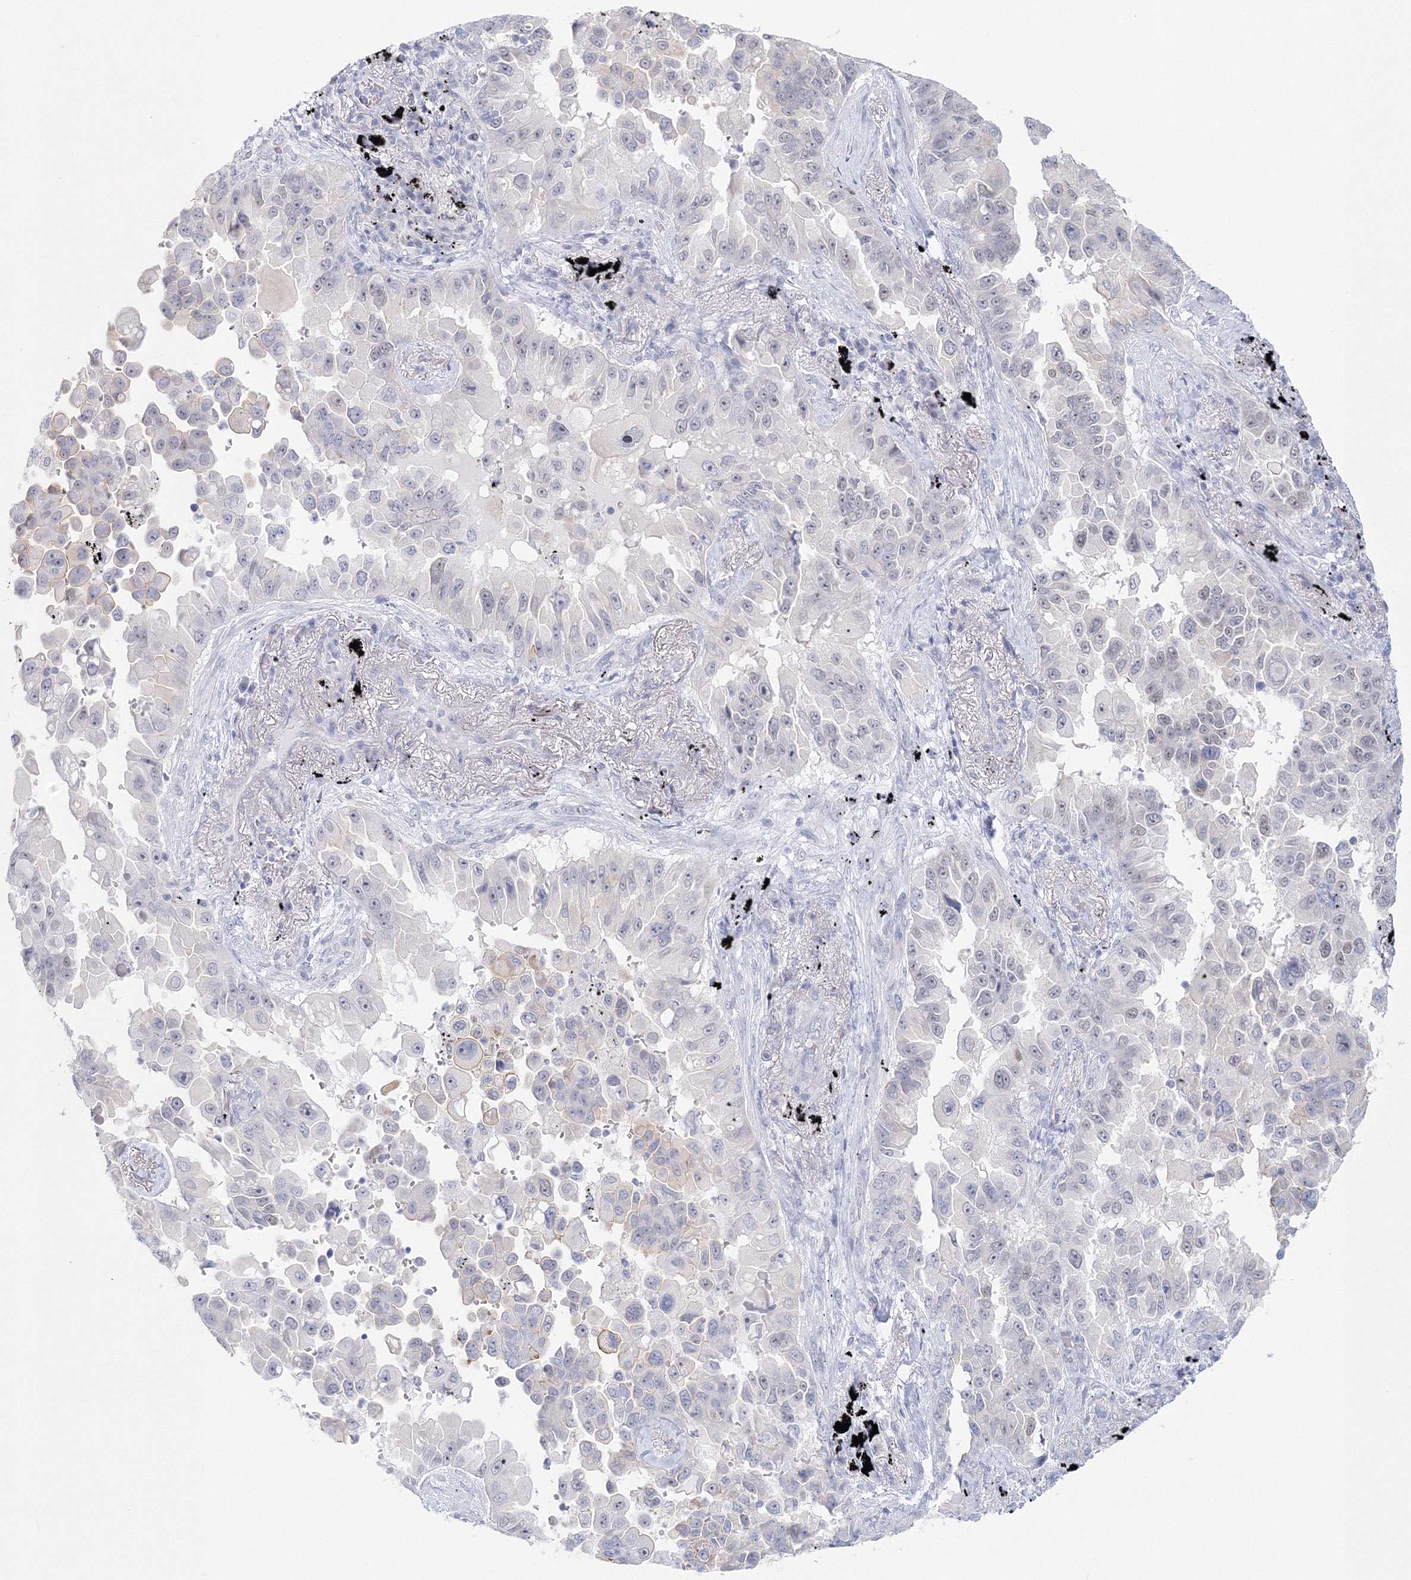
{"staining": {"intensity": "negative", "quantity": "none", "location": "none"}, "tissue": "lung cancer", "cell_type": "Tumor cells", "image_type": "cancer", "snomed": [{"axis": "morphology", "description": "Adenocarcinoma, NOS"}, {"axis": "topography", "description": "Lung"}], "caption": "High power microscopy micrograph of an IHC histopathology image of lung cancer (adenocarcinoma), revealing no significant staining in tumor cells.", "gene": "VSIG1", "patient": {"sex": "female", "age": 67}}